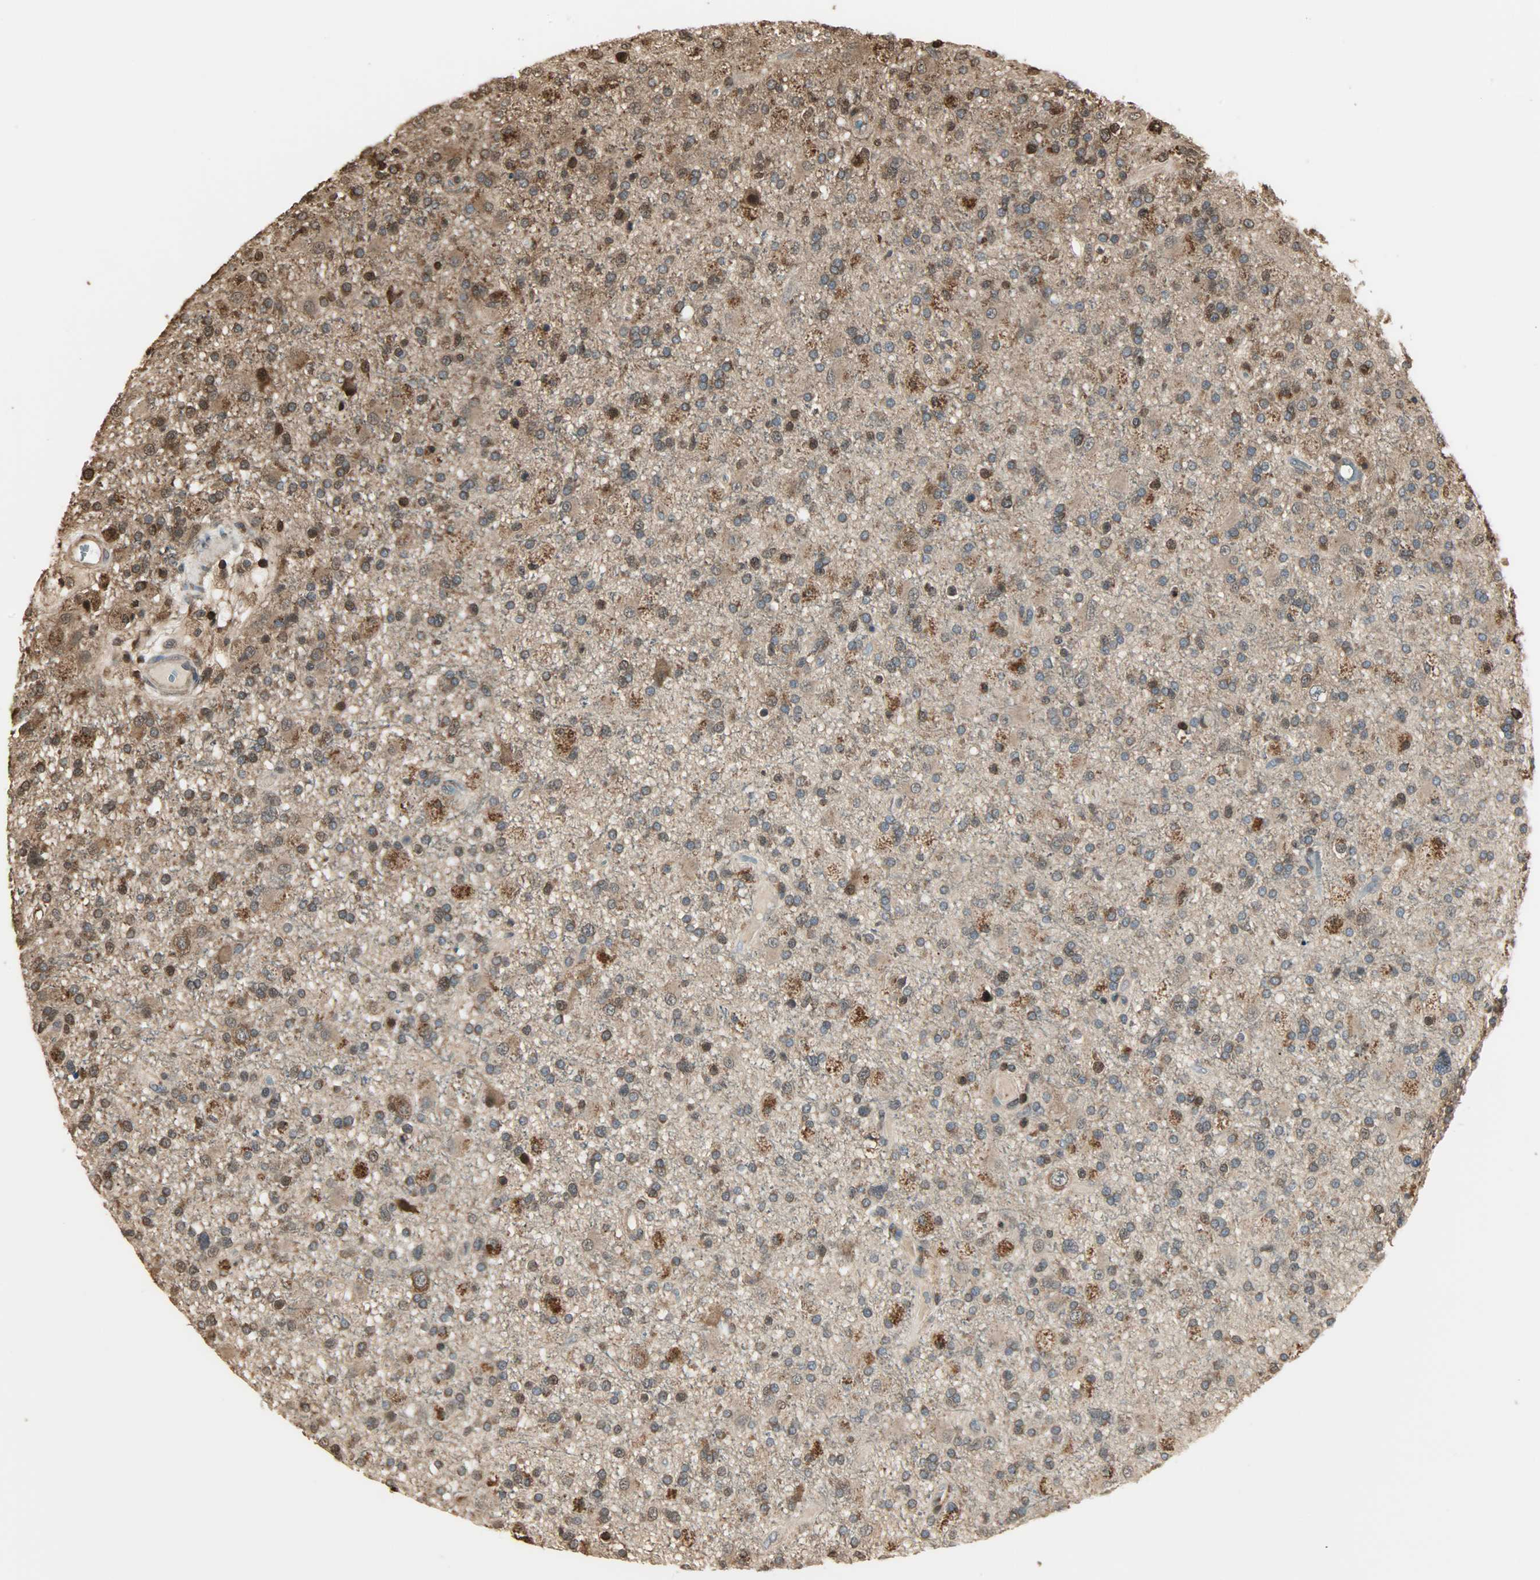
{"staining": {"intensity": "strong", "quantity": "25%-75%", "location": "cytoplasmic/membranous,nuclear"}, "tissue": "glioma", "cell_type": "Tumor cells", "image_type": "cancer", "snomed": [{"axis": "morphology", "description": "Glioma, malignant, High grade"}, {"axis": "topography", "description": "Brain"}], "caption": "Approximately 25%-75% of tumor cells in glioma display strong cytoplasmic/membranous and nuclear protein expression as visualized by brown immunohistochemical staining.", "gene": "YWHAZ", "patient": {"sex": "male", "age": 33}}